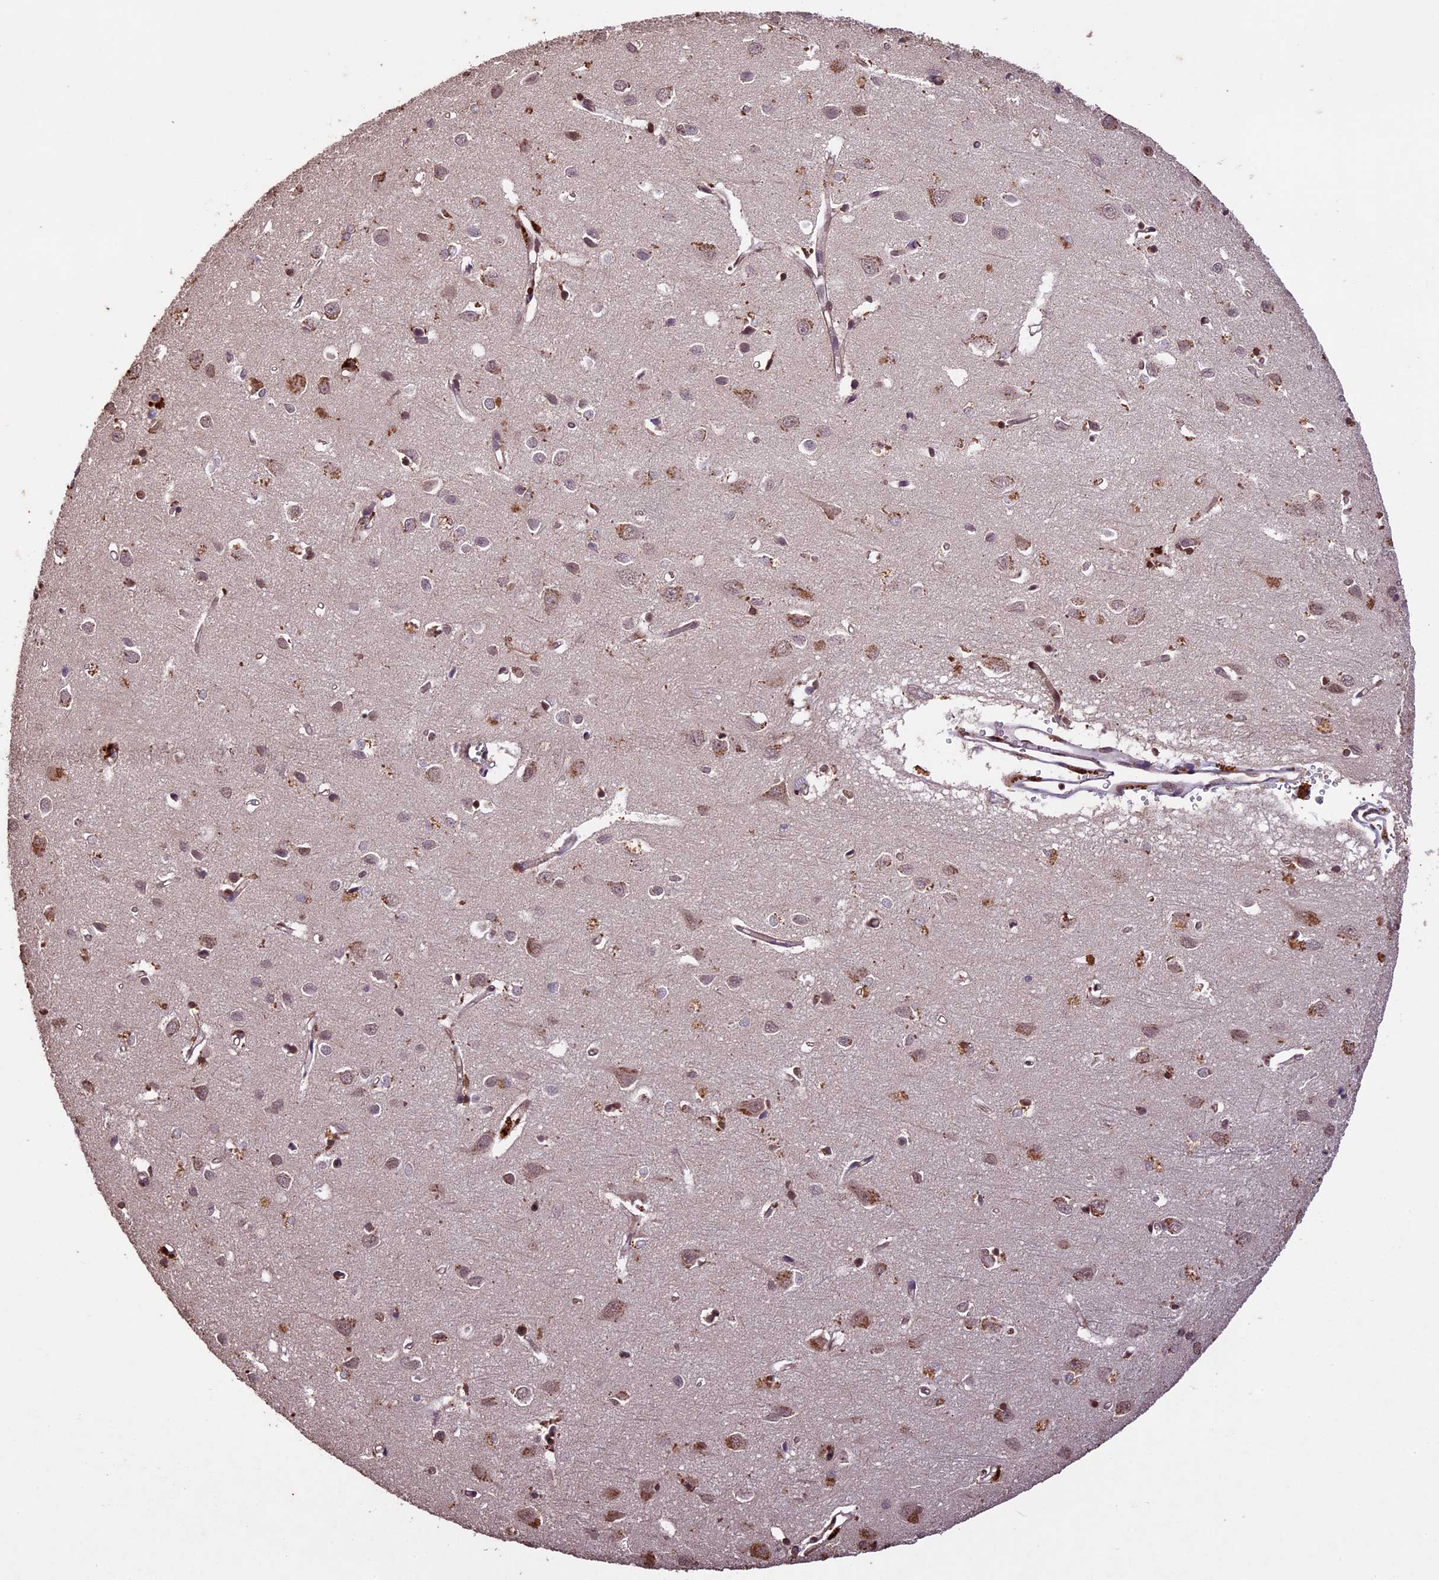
{"staining": {"intensity": "moderate", "quantity": ">75%", "location": "nuclear"}, "tissue": "cerebral cortex", "cell_type": "Endothelial cells", "image_type": "normal", "snomed": [{"axis": "morphology", "description": "Normal tissue, NOS"}, {"axis": "topography", "description": "Cerebral cortex"}], "caption": "Human cerebral cortex stained with a brown dye shows moderate nuclear positive staining in about >75% of endothelial cells.", "gene": "CDKN2AIP", "patient": {"sex": "female", "age": 64}}